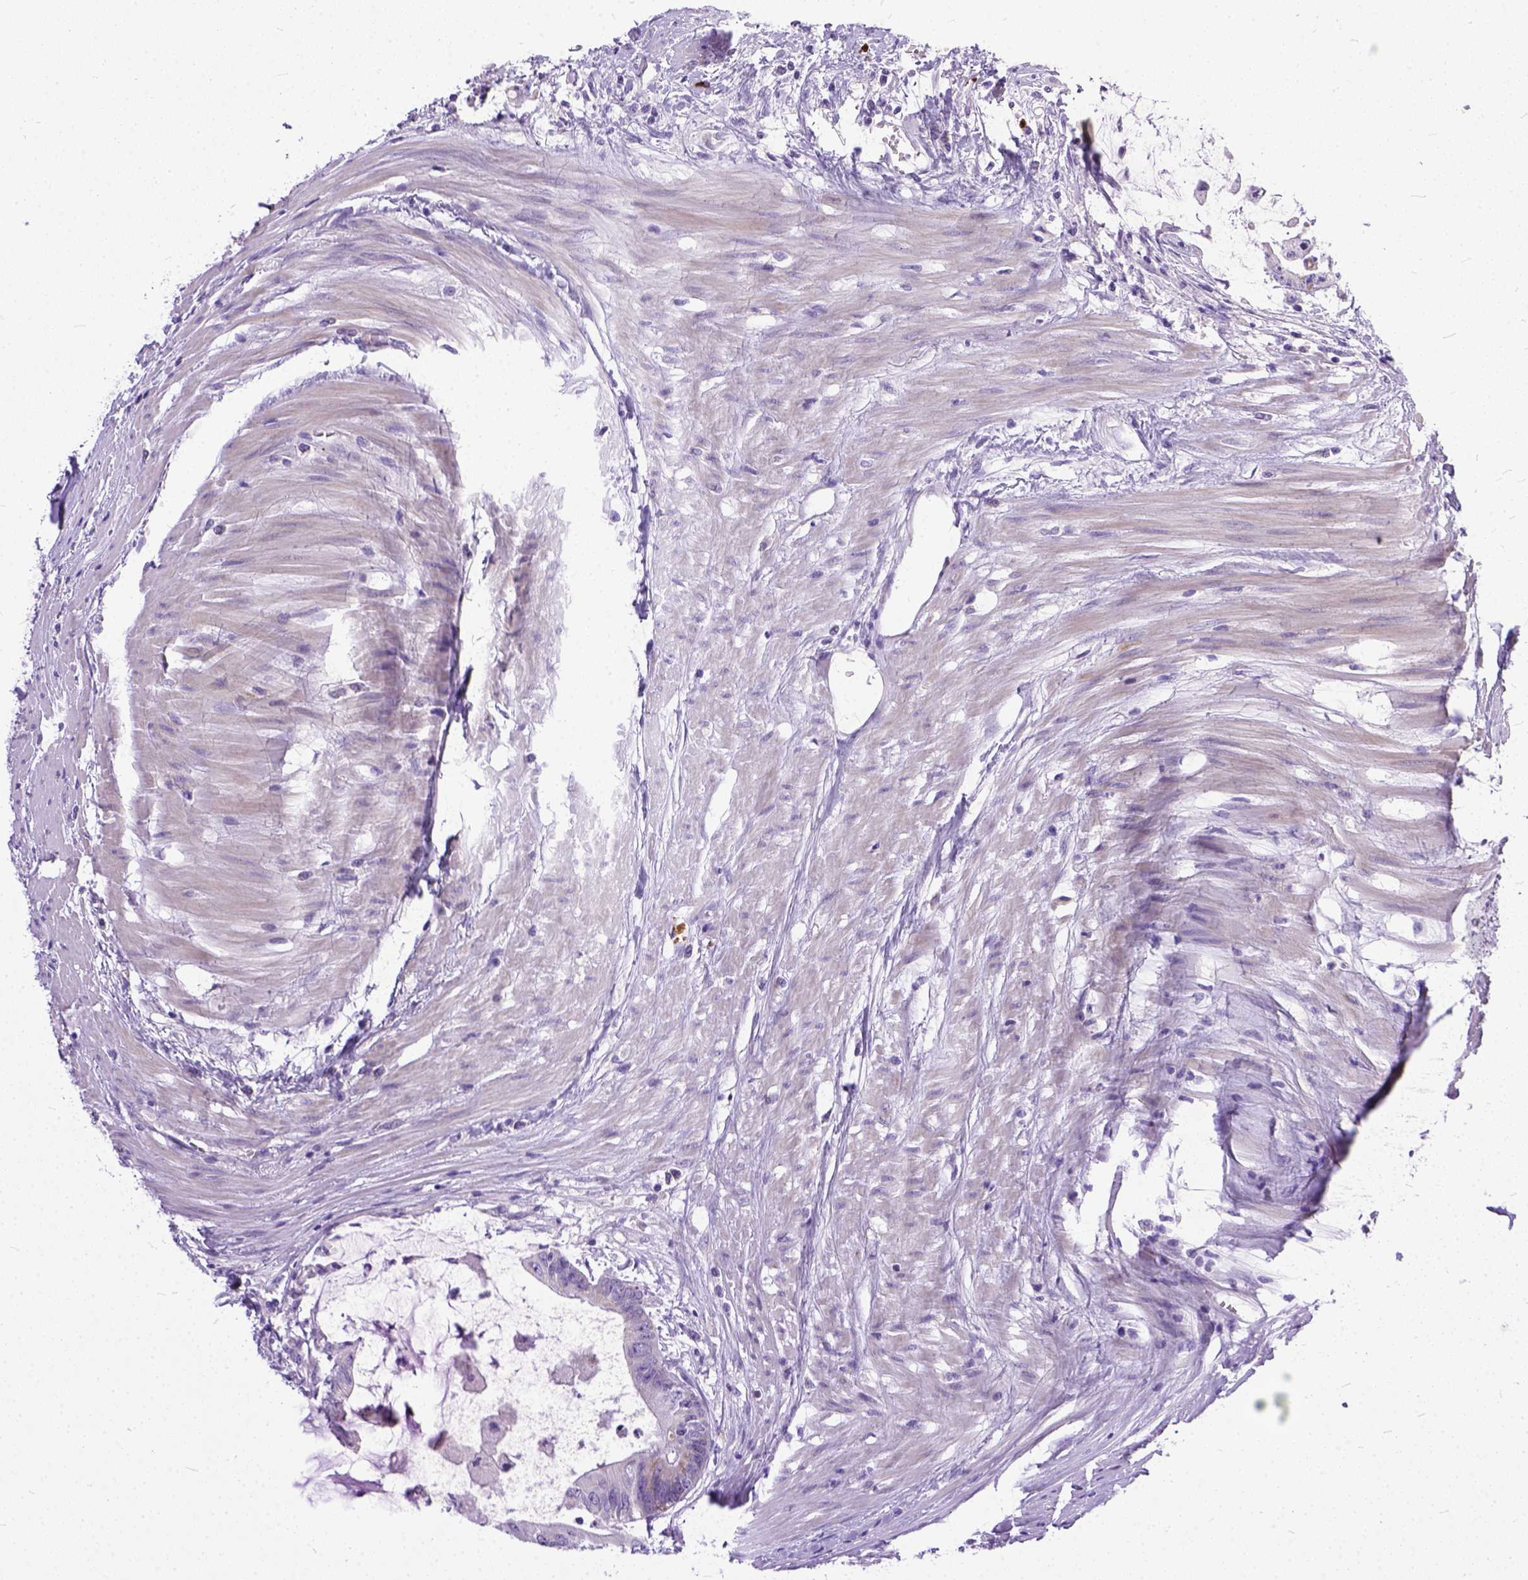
{"staining": {"intensity": "negative", "quantity": "none", "location": "none"}, "tissue": "colorectal cancer", "cell_type": "Tumor cells", "image_type": "cancer", "snomed": [{"axis": "morphology", "description": "Adenocarcinoma, NOS"}, {"axis": "topography", "description": "Rectum"}], "caption": "High magnification brightfield microscopy of adenocarcinoma (colorectal) stained with DAB (brown) and counterstained with hematoxylin (blue): tumor cells show no significant staining. (DAB immunohistochemistry visualized using brightfield microscopy, high magnification).", "gene": "PLK5", "patient": {"sex": "male", "age": 59}}